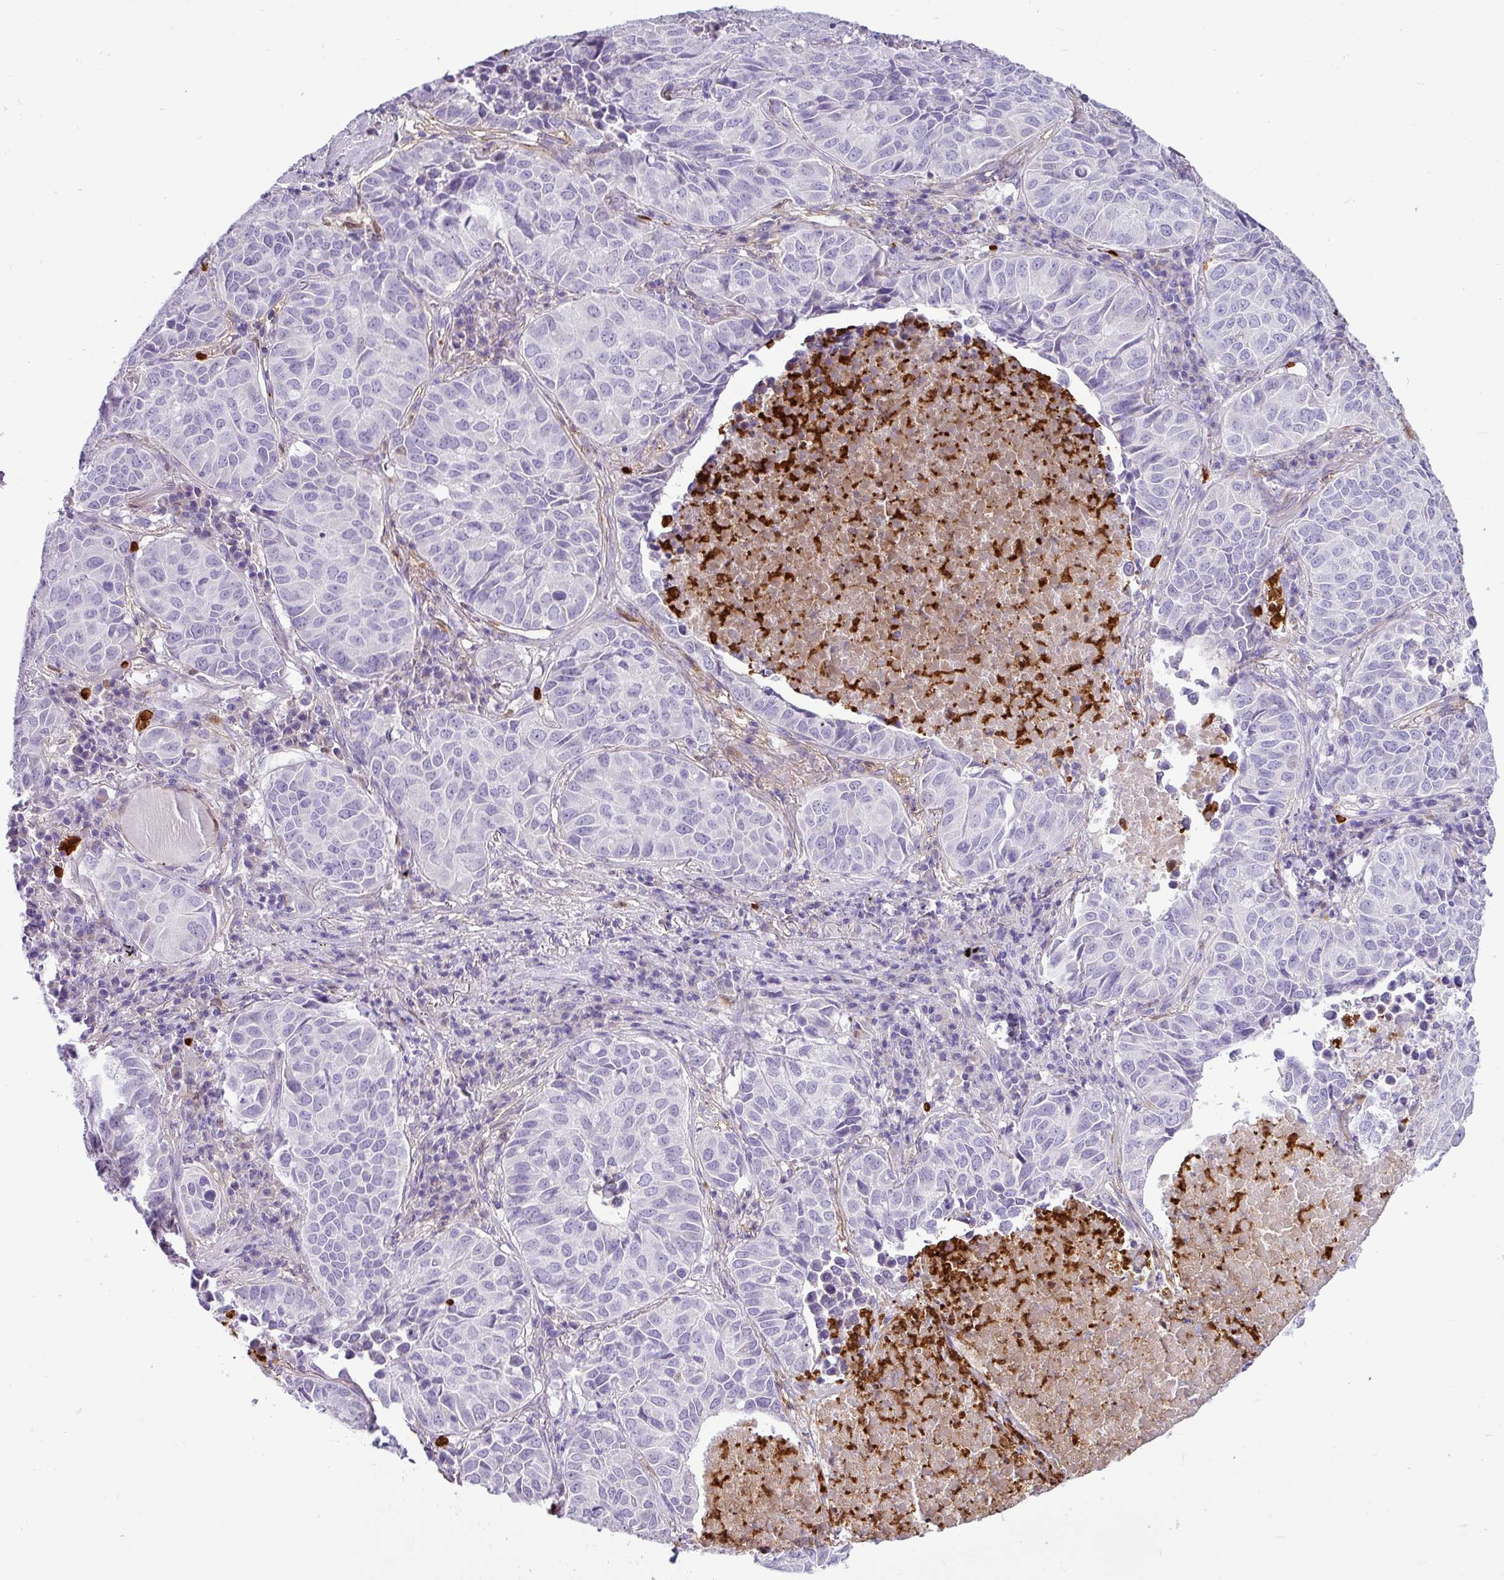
{"staining": {"intensity": "negative", "quantity": "none", "location": "none"}, "tissue": "lung cancer", "cell_type": "Tumor cells", "image_type": "cancer", "snomed": [{"axis": "morphology", "description": "Adenocarcinoma, NOS"}, {"axis": "topography", "description": "Lung"}], "caption": "High magnification brightfield microscopy of adenocarcinoma (lung) stained with DAB (3,3'-diaminobenzidine) (brown) and counterstained with hematoxylin (blue): tumor cells show no significant expression.", "gene": "SH2D3C", "patient": {"sex": "female", "age": 50}}